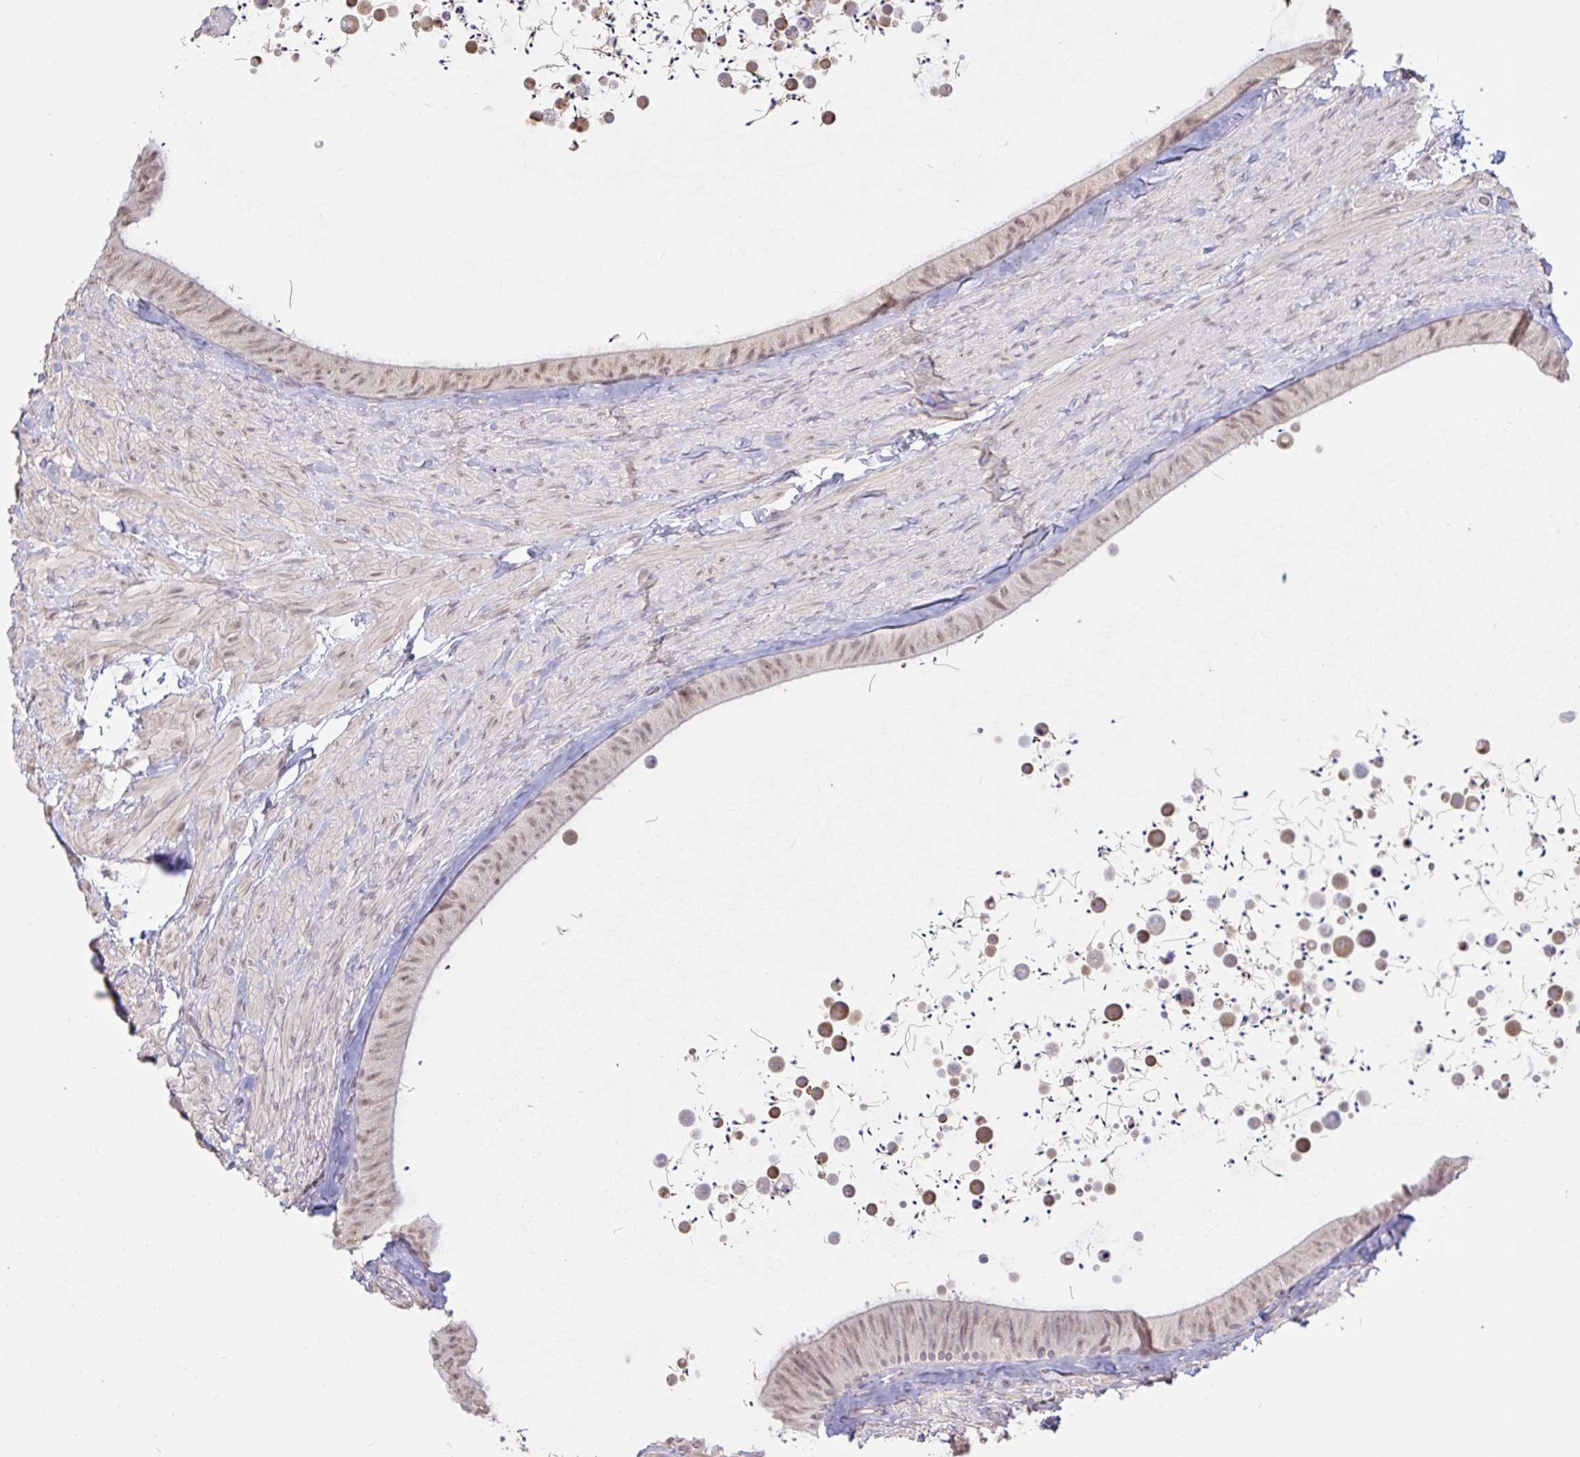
{"staining": {"intensity": "moderate", "quantity": "25%-75%", "location": "nuclear"}, "tissue": "epididymis", "cell_type": "Glandular cells", "image_type": "normal", "snomed": [{"axis": "morphology", "description": "Normal tissue, NOS"}, {"axis": "topography", "description": "Epididymis, spermatic cord, NOS"}, {"axis": "topography", "description": "Epididymis"}], "caption": "An immunohistochemistry histopathology image of unremarkable tissue is shown. Protein staining in brown labels moderate nuclear positivity in epididymis within glandular cells.", "gene": "HYPK", "patient": {"sex": "male", "age": 31}}